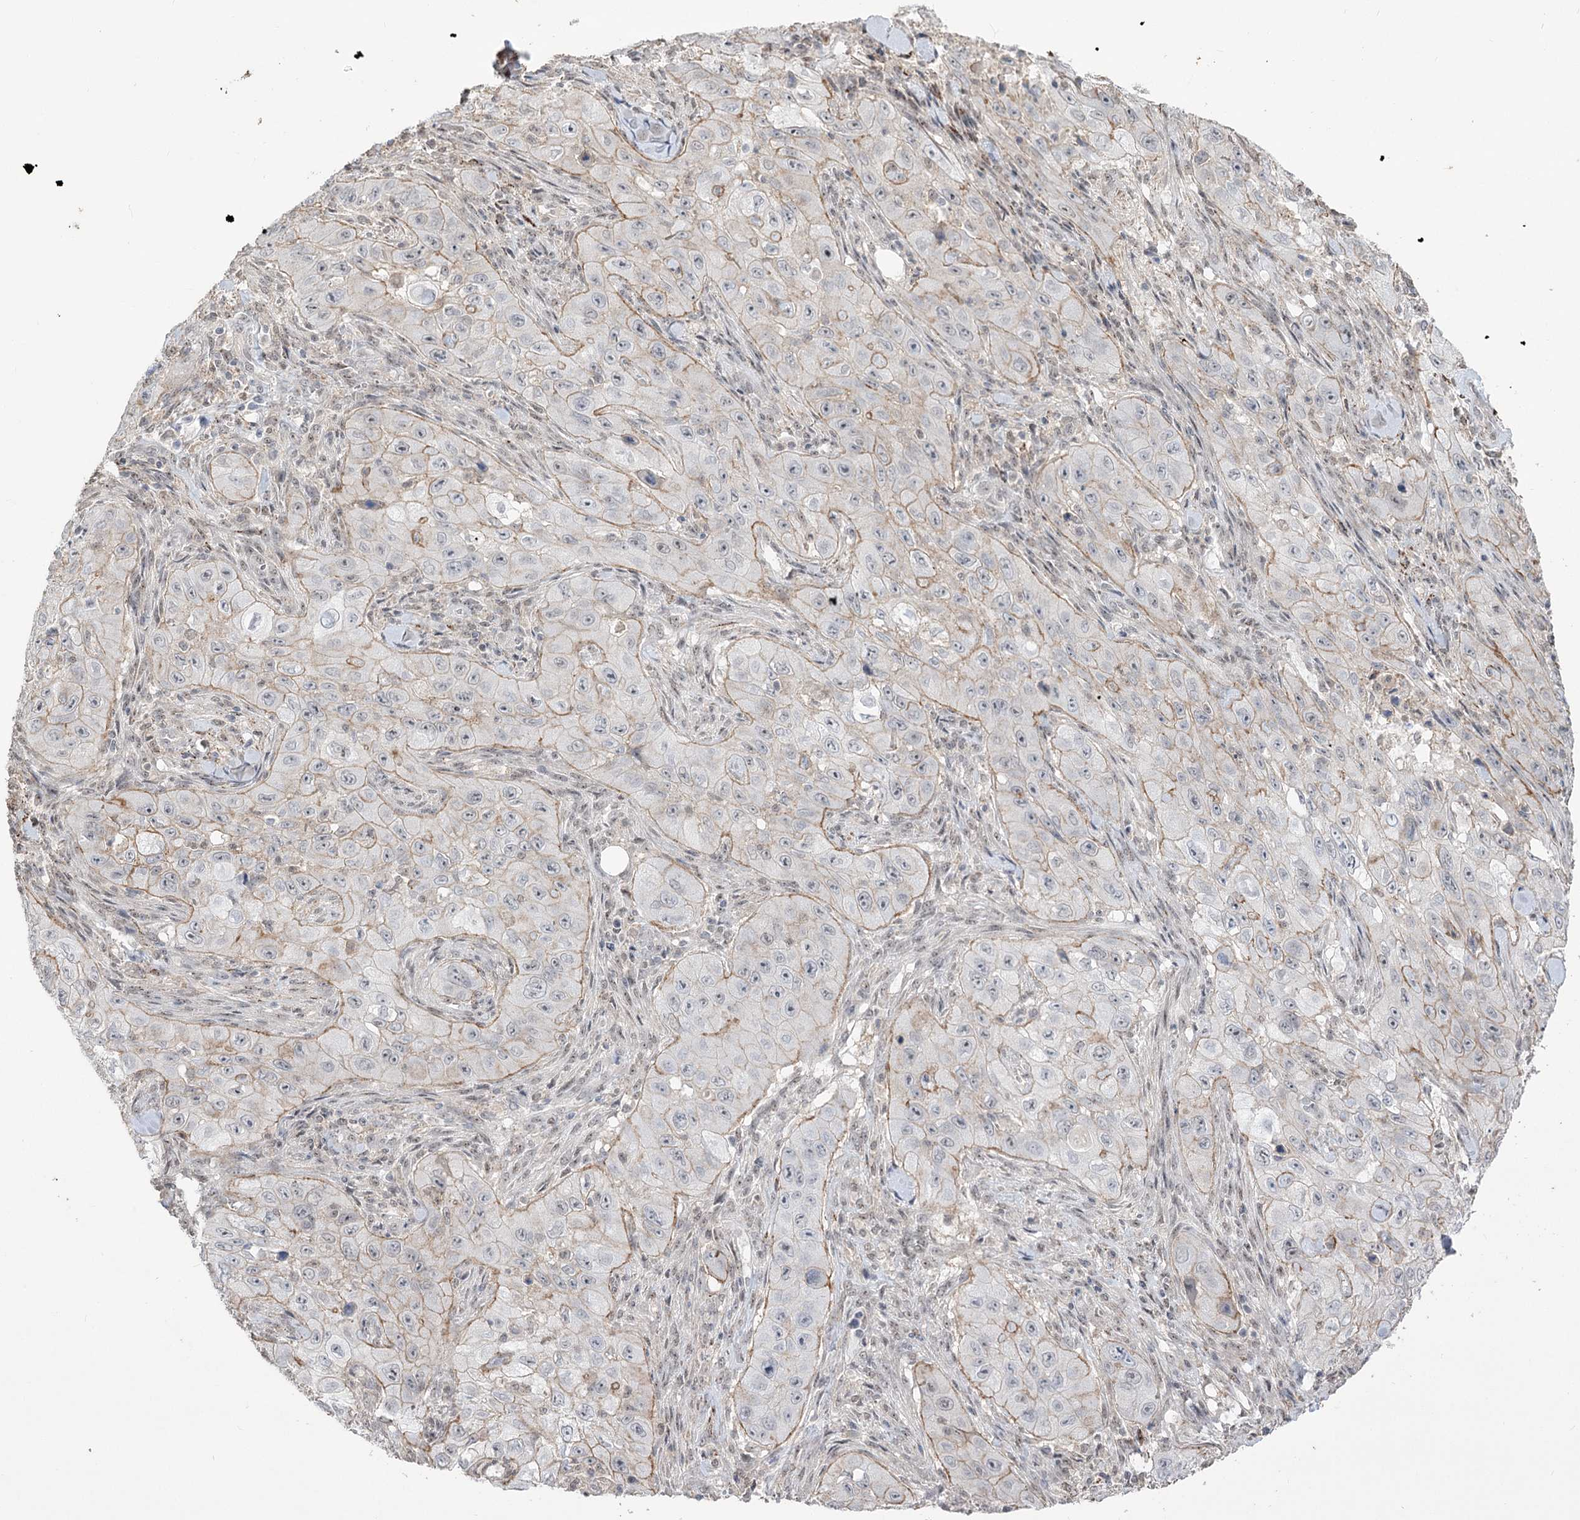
{"staining": {"intensity": "negative", "quantity": "none", "location": "none"}, "tissue": "skin cancer", "cell_type": "Tumor cells", "image_type": "cancer", "snomed": [{"axis": "morphology", "description": "Squamous cell carcinoma, NOS"}, {"axis": "topography", "description": "Skin"}, {"axis": "topography", "description": "Subcutis"}], "caption": "This is an immunohistochemistry histopathology image of skin cancer. There is no expression in tumor cells.", "gene": "ZSCAN23", "patient": {"sex": "male", "age": 73}}